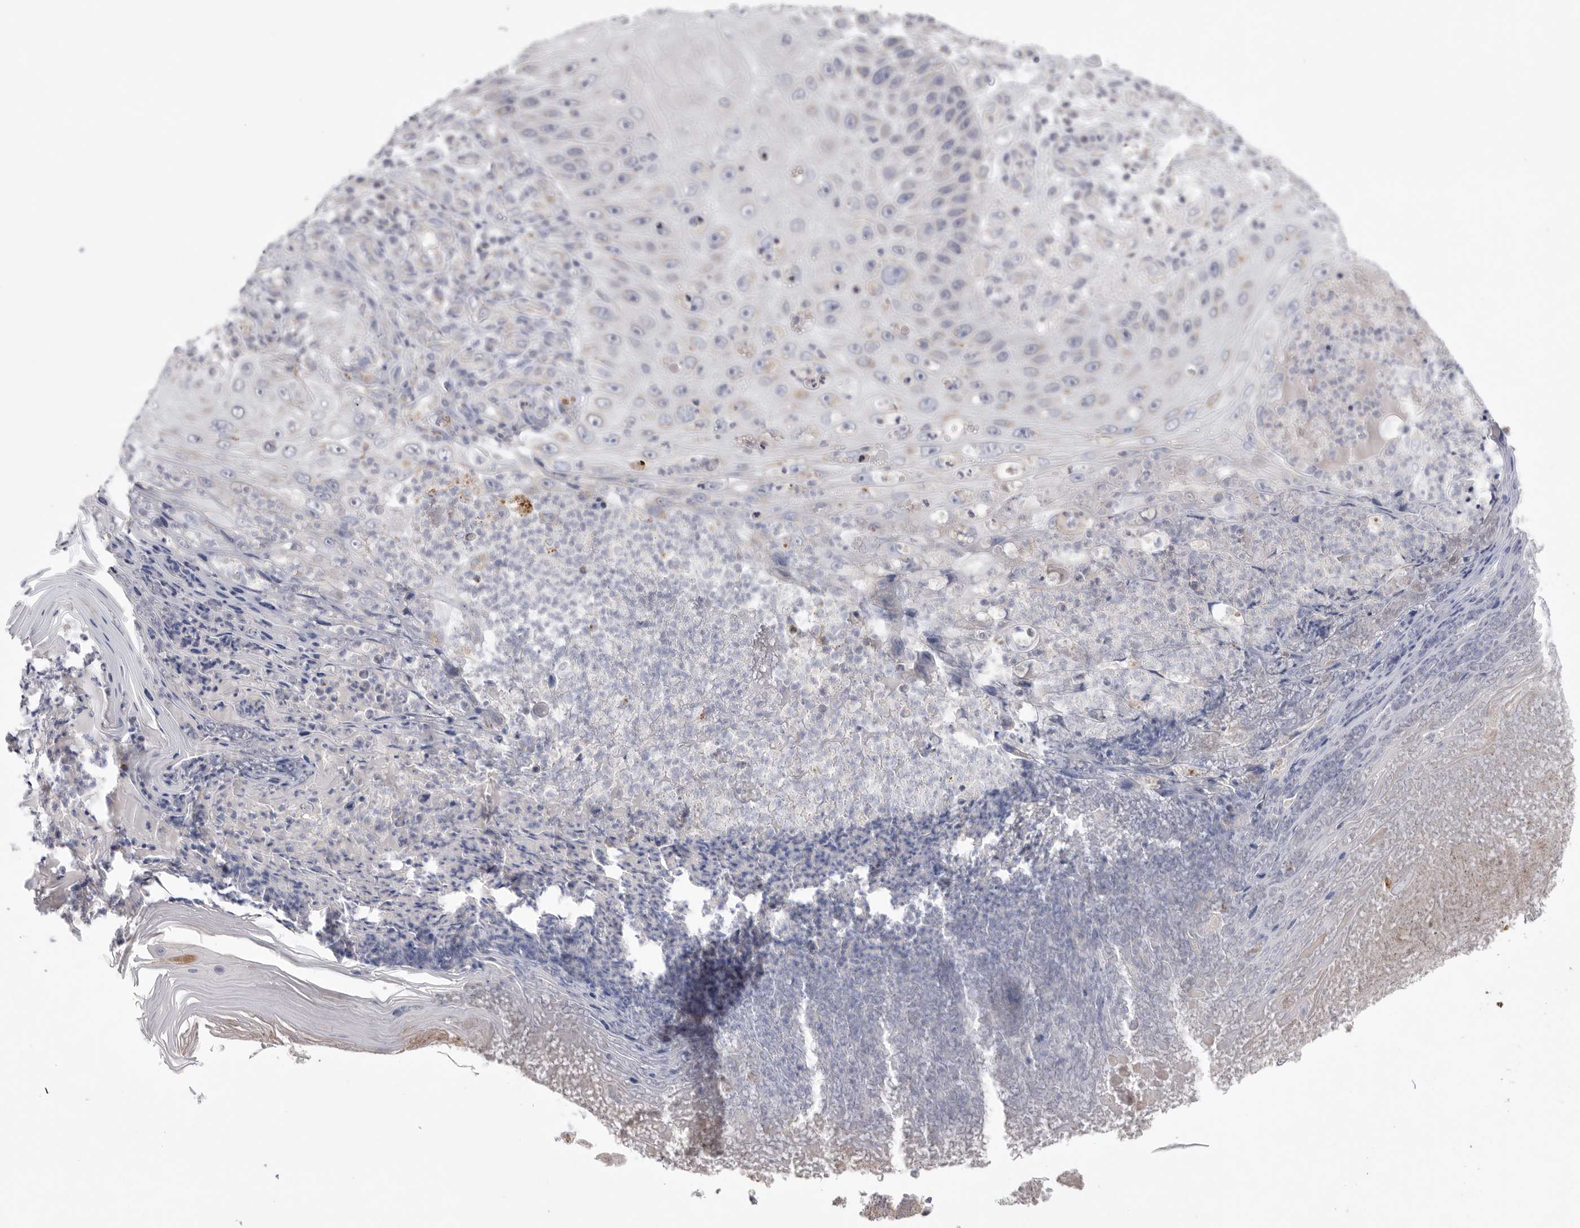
{"staining": {"intensity": "weak", "quantity": "<25%", "location": "cytoplasmic/membranous"}, "tissue": "skin cancer", "cell_type": "Tumor cells", "image_type": "cancer", "snomed": [{"axis": "morphology", "description": "Squamous cell carcinoma, NOS"}, {"axis": "topography", "description": "Skin"}], "caption": "There is no significant expression in tumor cells of skin squamous cell carcinoma.", "gene": "VDAC3", "patient": {"sex": "female", "age": 88}}